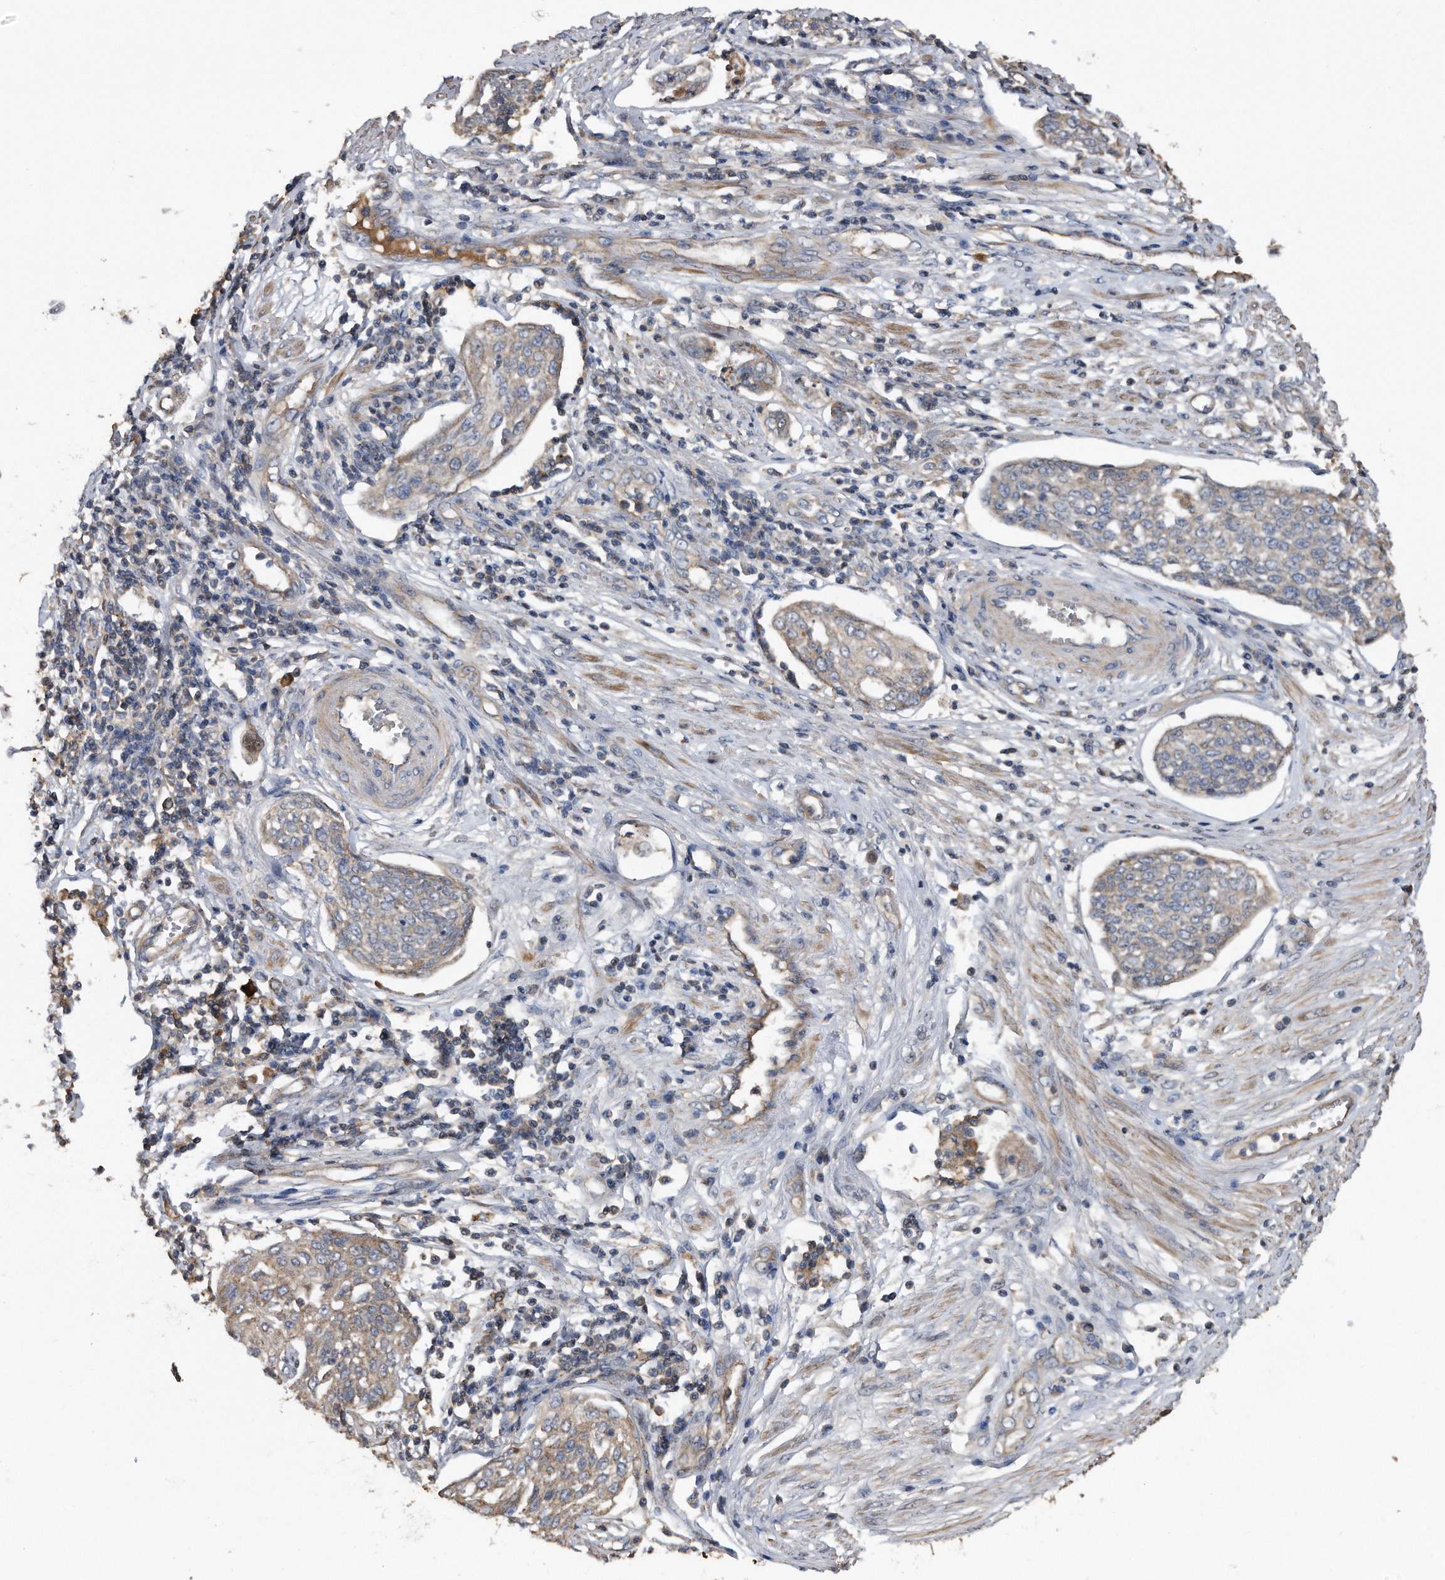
{"staining": {"intensity": "weak", "quantity": "25%-75%", "location": "cytoplasmic/membranous"}, "tissue": "cervical cancer", "cell_type": "Tumor cells", "image_type": "cancer", "snomed": [{"axis": "morphology", "description": "Squamous cell carcinoma, NOS"}, {"axis": "topography", "description": "Cervix"}], "caption": "Immunohistochemistry (IHC) of cervical cancer (squamous cell carcinoma) demonstrates low levels of weak cytoplasmic/membranous staining in about 25%-75% of tumor cells. Nuclei are stained in blue.", "gene": "KCND3", "patient": {"sex": "female", "age": 34}}